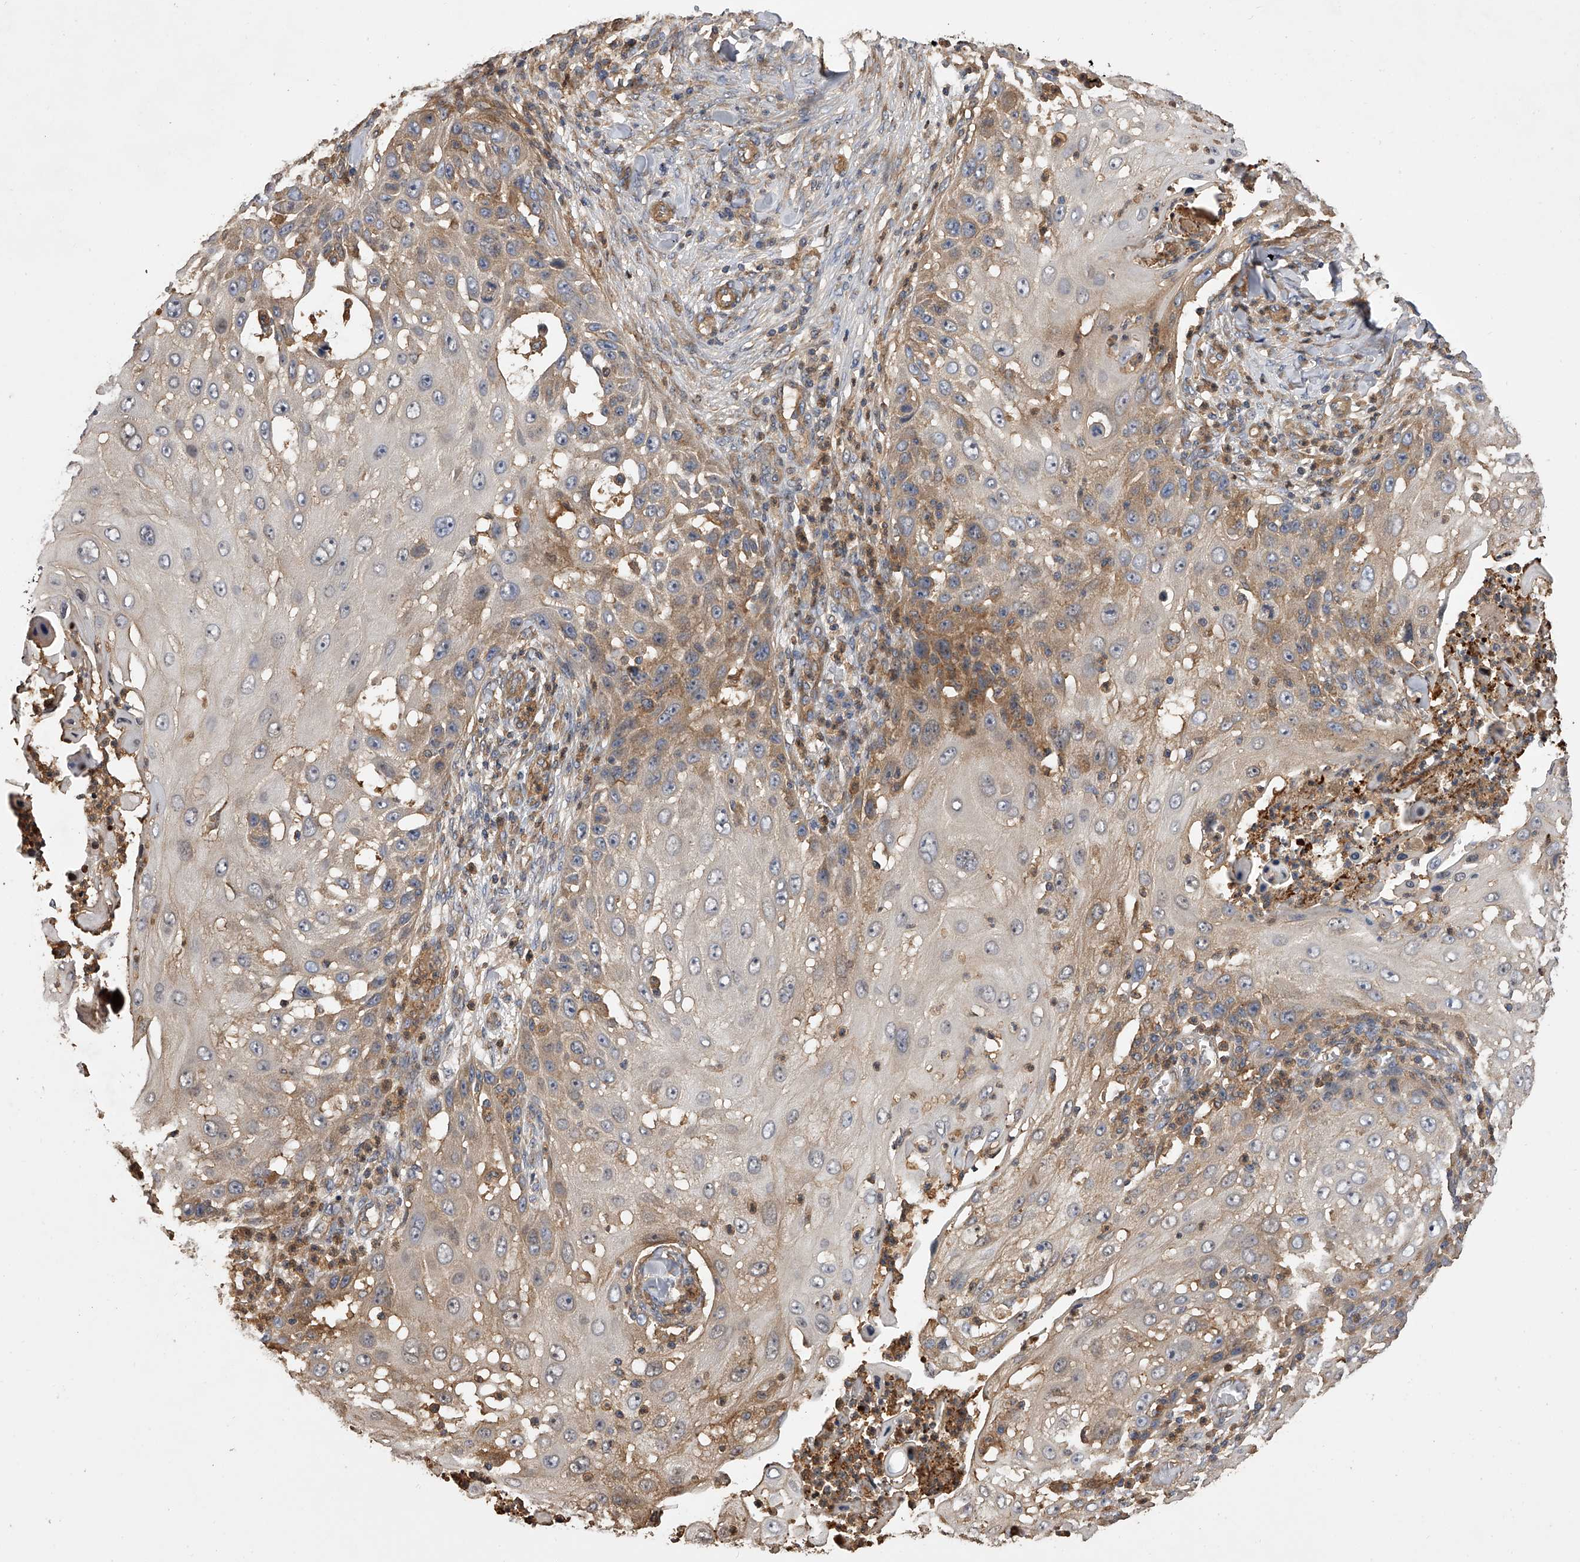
{"staining": {"intensity": "moderate", "quantity": "25%-75%", "location": "cytoplasmic/membranous"}, "tissue": "skin cancer", "cell_type": "Tumor cells", "image_type": "cancer", "snomed": [{"axis": "morphology", "description": "Squamous cell carcinoma, NOS"}, {"axis": "topography", "description": "Skin"}], "caption": "Immunohistochemical staining of human skin squamous cell carcinoma exhibits moderate cytoplasmic/membranous protein staining in approximately 25%-75% of tumor cells.", "gene": "PTPRA", "patient": {"sex": "female", "age": 44}}